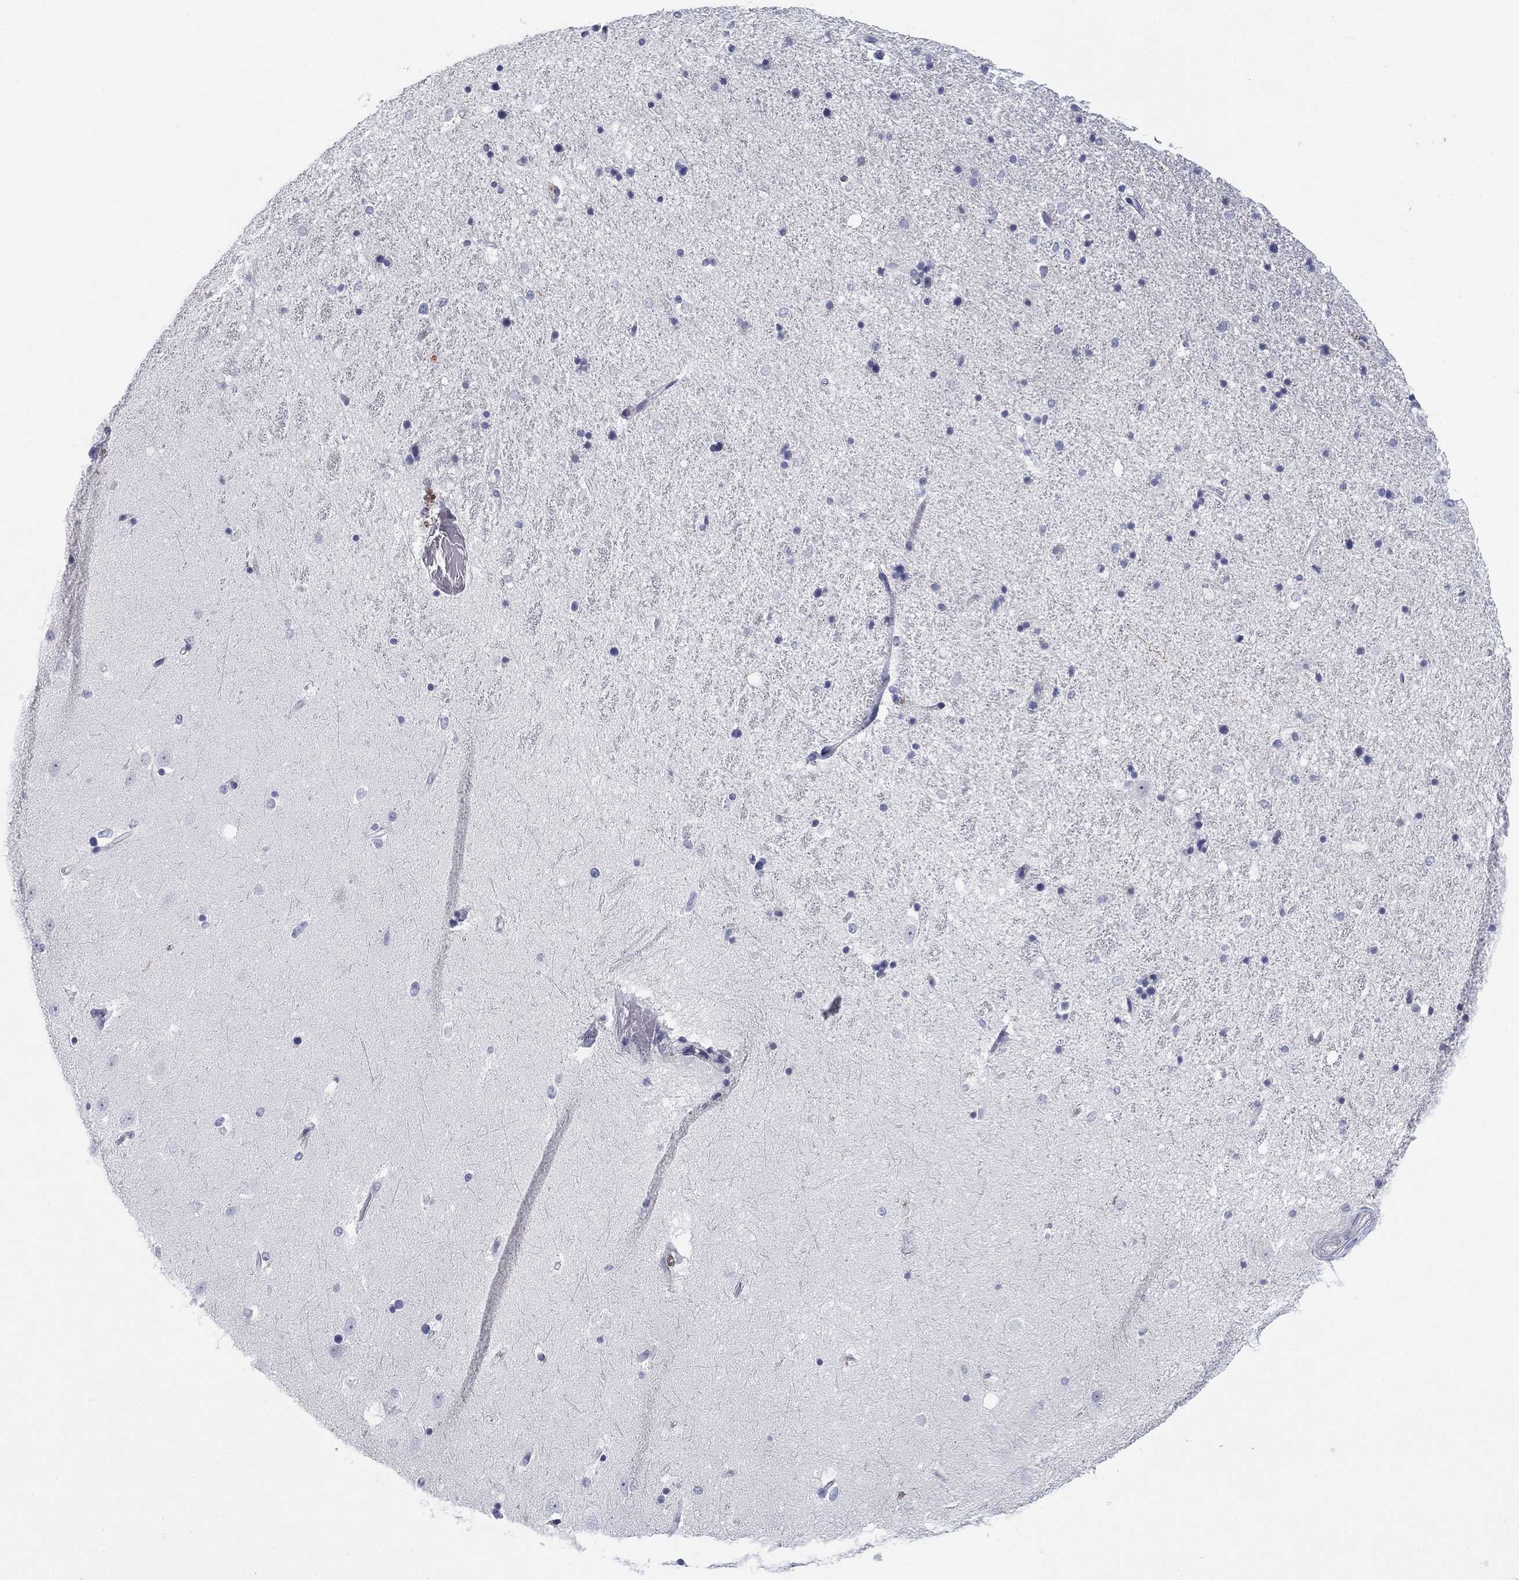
{"staining": {"intensity": "negative", "quantity": "none", "location": "none"}, "tissue": "hippocampus", "cell_type": "Glial cells", "image_type": "normal", "snomed": [{"axis": "morphology", "description": "Normal tissue, NOS"}, {"axis": "topography", "description": "Hippocampus"}], "caption": "Benign hippocampus was stained to show a protein in brown. There is no significant expression in glial cells. (Immunohistochemistry, brightfield microscopy, high magnification).", "gene": "PRPH", "patient": {"sex": "male", "age": 49}}